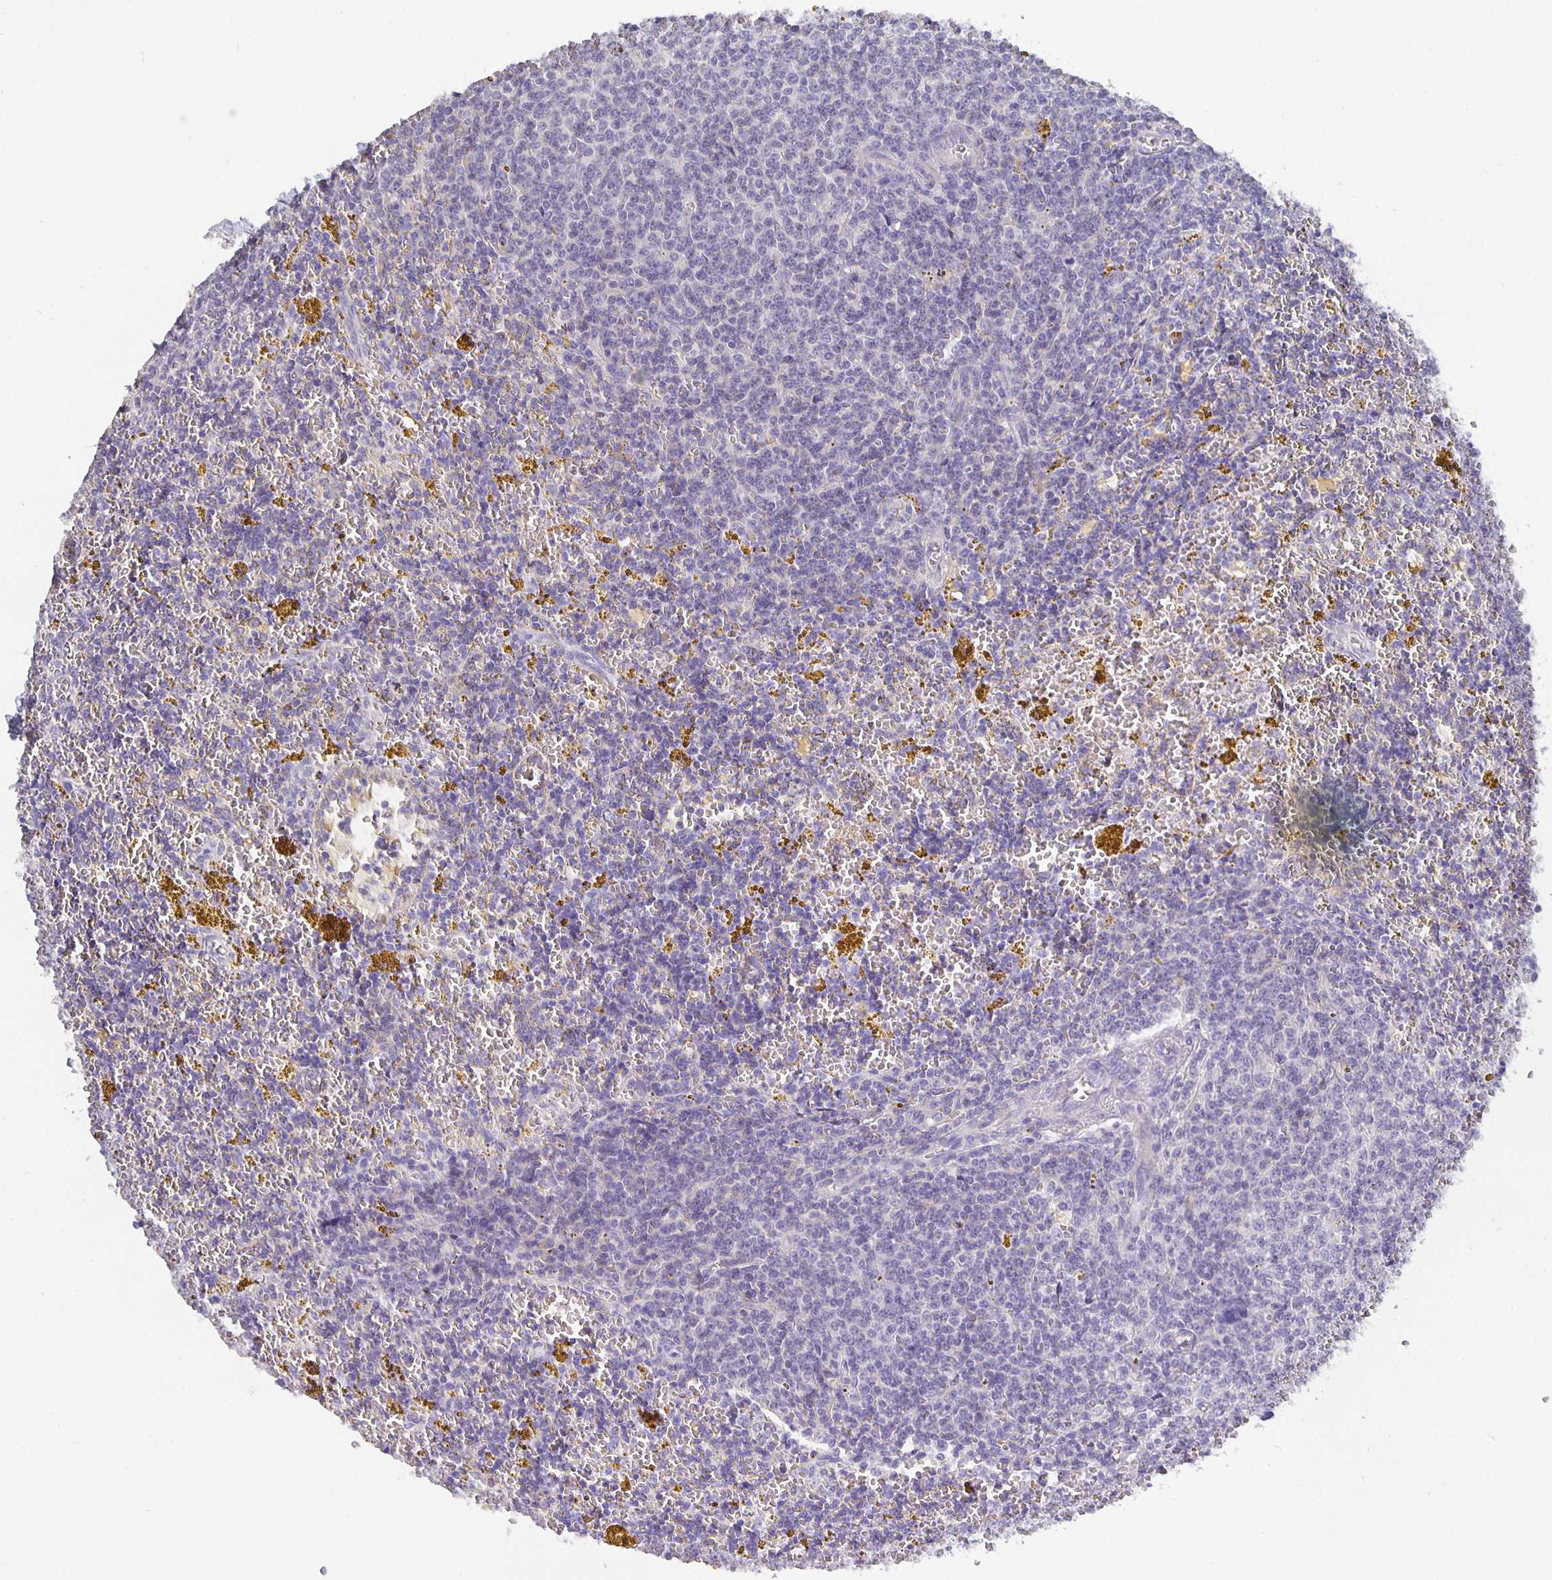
{"staining": {"intensity": "negative", "quantity": "none", "location": "none"}, "tissue": "lymphoma", "cell_type": "Tumor cells", "image_type": "cancer", "snomed": [{"axis": "morphology", "description": "Malignant lymphoma, non-Hodgkin's type, Low grade"}, {"axis": "topography", "description": "Spleen"}, {"axis": "topography", "description": "Lymph node"}], "caption": "This is a photomicrograph of immunohistochemistry (IHC) staining of malignant lymphoma, non-Hodgkin's type (low-grade), which shows no expression in tumor cells.", "gene": "CFAP74", "patient": {"sex": "female", "age": 66}}